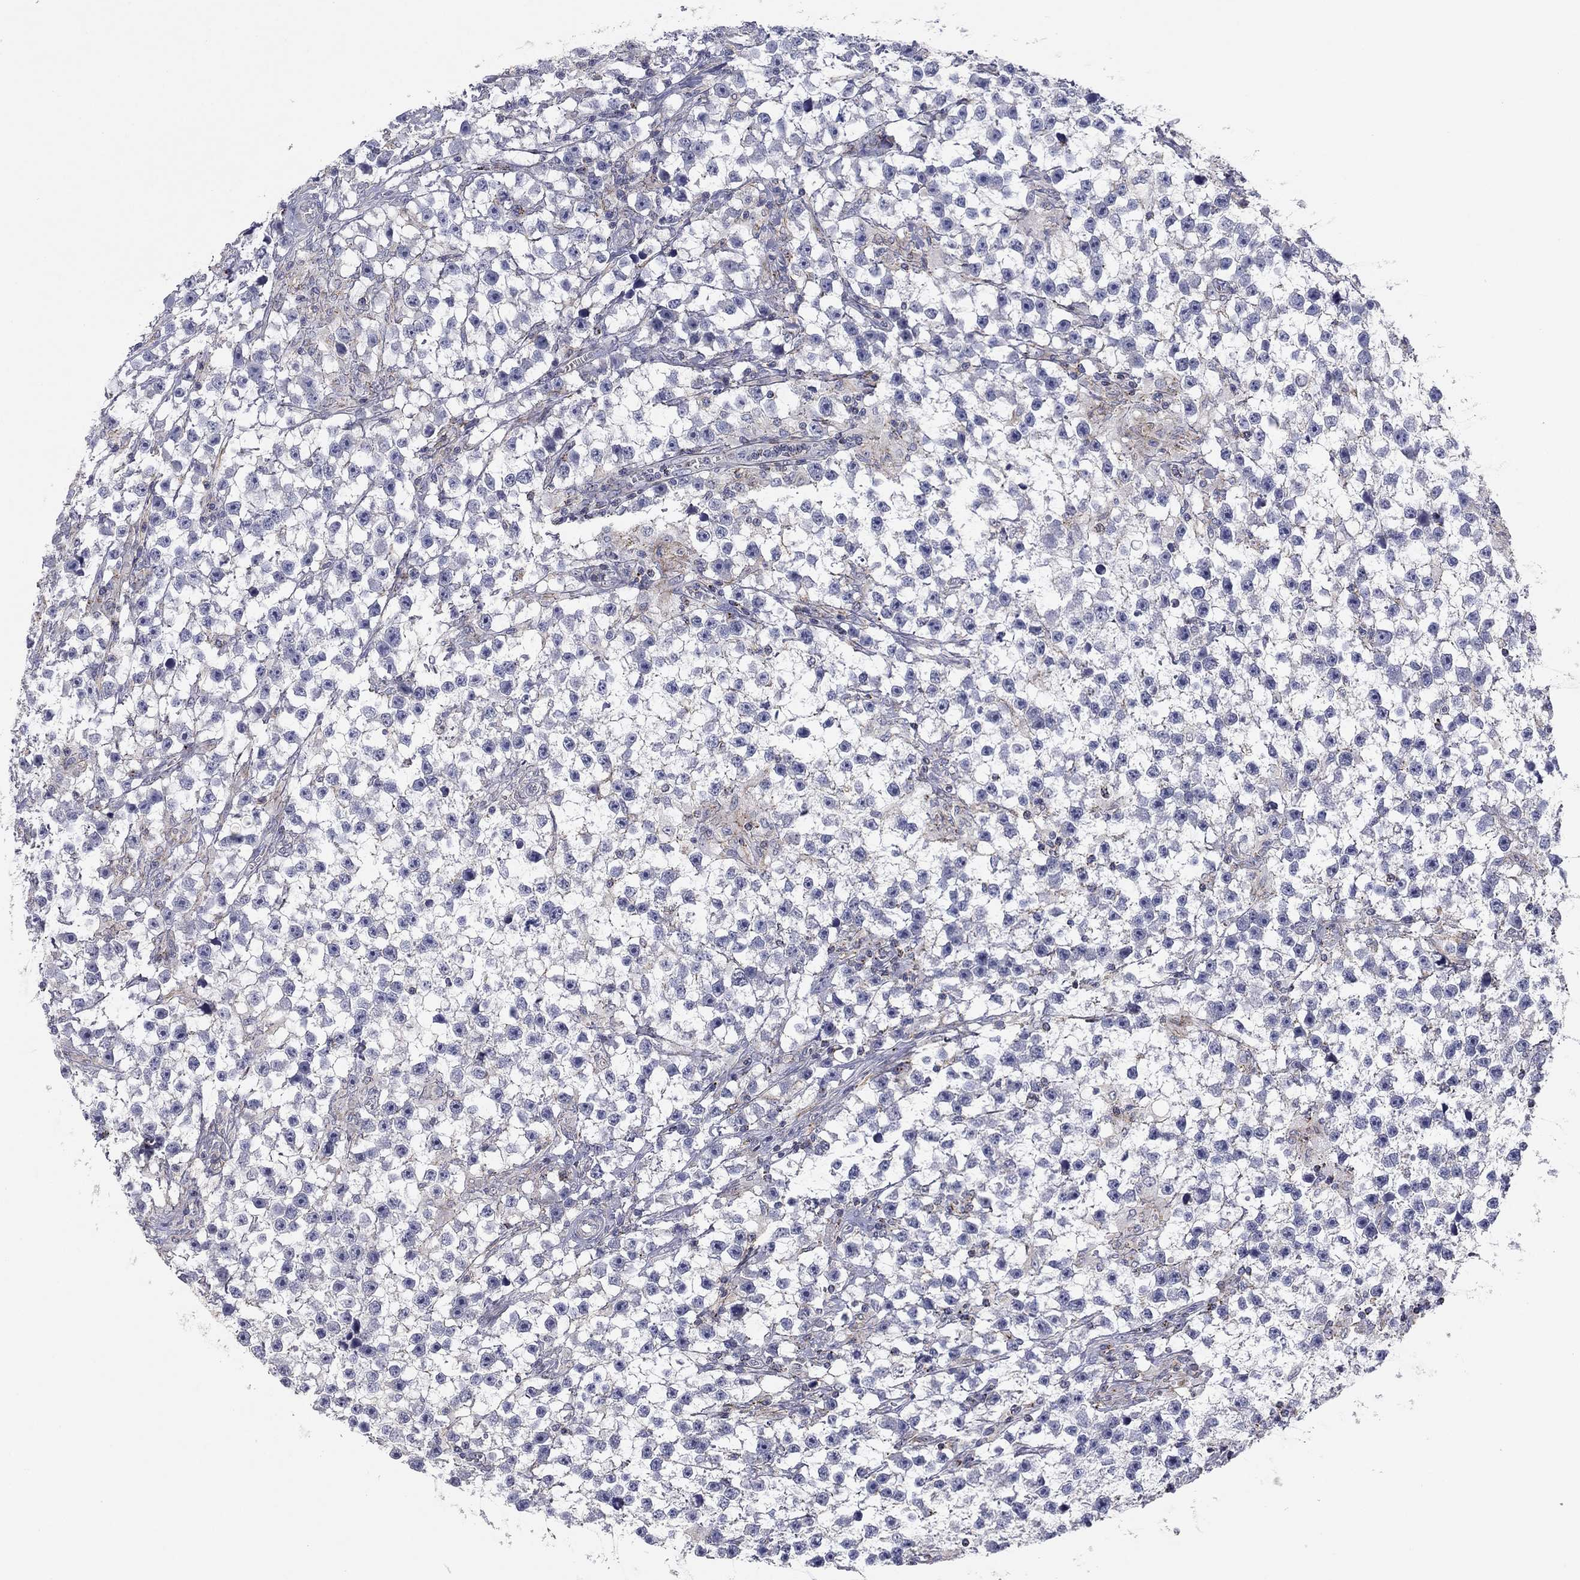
{"staining": {"intensity": "negative", "quantity": "none", "location": "none"}, "tissue": "testis cancer", "cell_type": "Tumor cells", "image_type": "cancer", "snomed": [{"axis": "morphology", "description": "Seminoma, NOS"}, {"axis": "topography", "description": "Testis"}], "caption": "IHC histopathology image of human testis seminoma stained for a protein (brown), which exhibits no staining in tumor cells. (Stains: DAB (3,3'-diaminobenzidine) immunohistochemistry (IHC) with hematoxylin counter stain, Microscopy: brightfield microscopy at high magnification).", "gene": "SEPTIN3", "patient": {"sex": "male", "age": 59}}